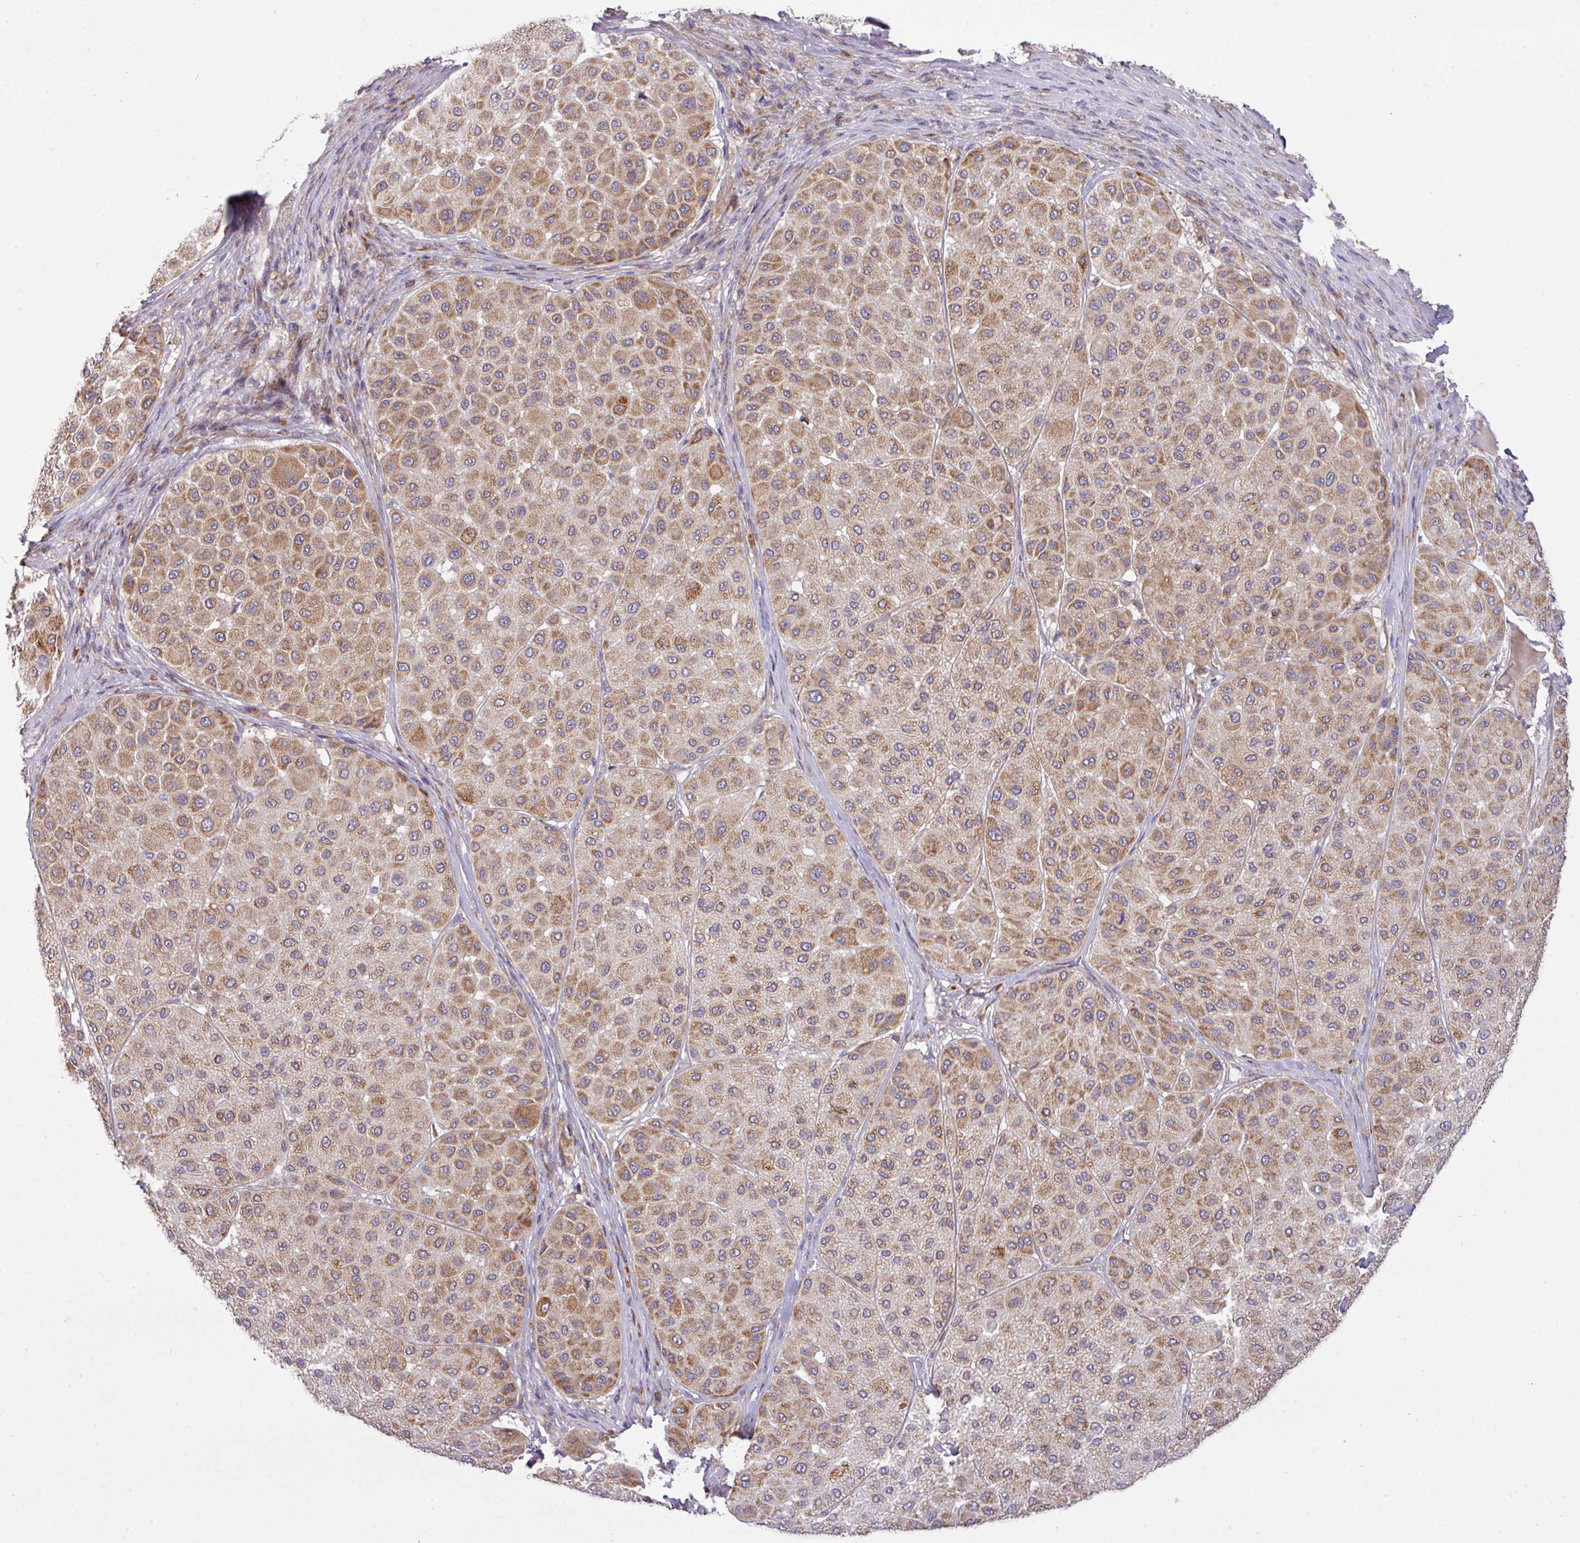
{"staining": {"intensity": "moderate", "quantity": ">75%", "location": "cytoplasmic/membranous"}, "tissue": "melanoma", "cell_type": "Tumor cells", "image_type": "cancer", "snomed": [{"axis": "morphology", "description": "Malignant melanoma, Metastatic site"}, {"axis": "topography", "description": "Smooth muscle"}], "caption": "Immunohistochemistry of human malignant melanoma (metastatic site) displays medium levels of moderate cytoplasmic/membranous staining in about >75% of tumor cells. Immunohistochemistry (ihc) stains the protein in brown and the nuclei are stained blue.", "gene": "TM2D2", "patient": {"sex": "male", "age": 41}}